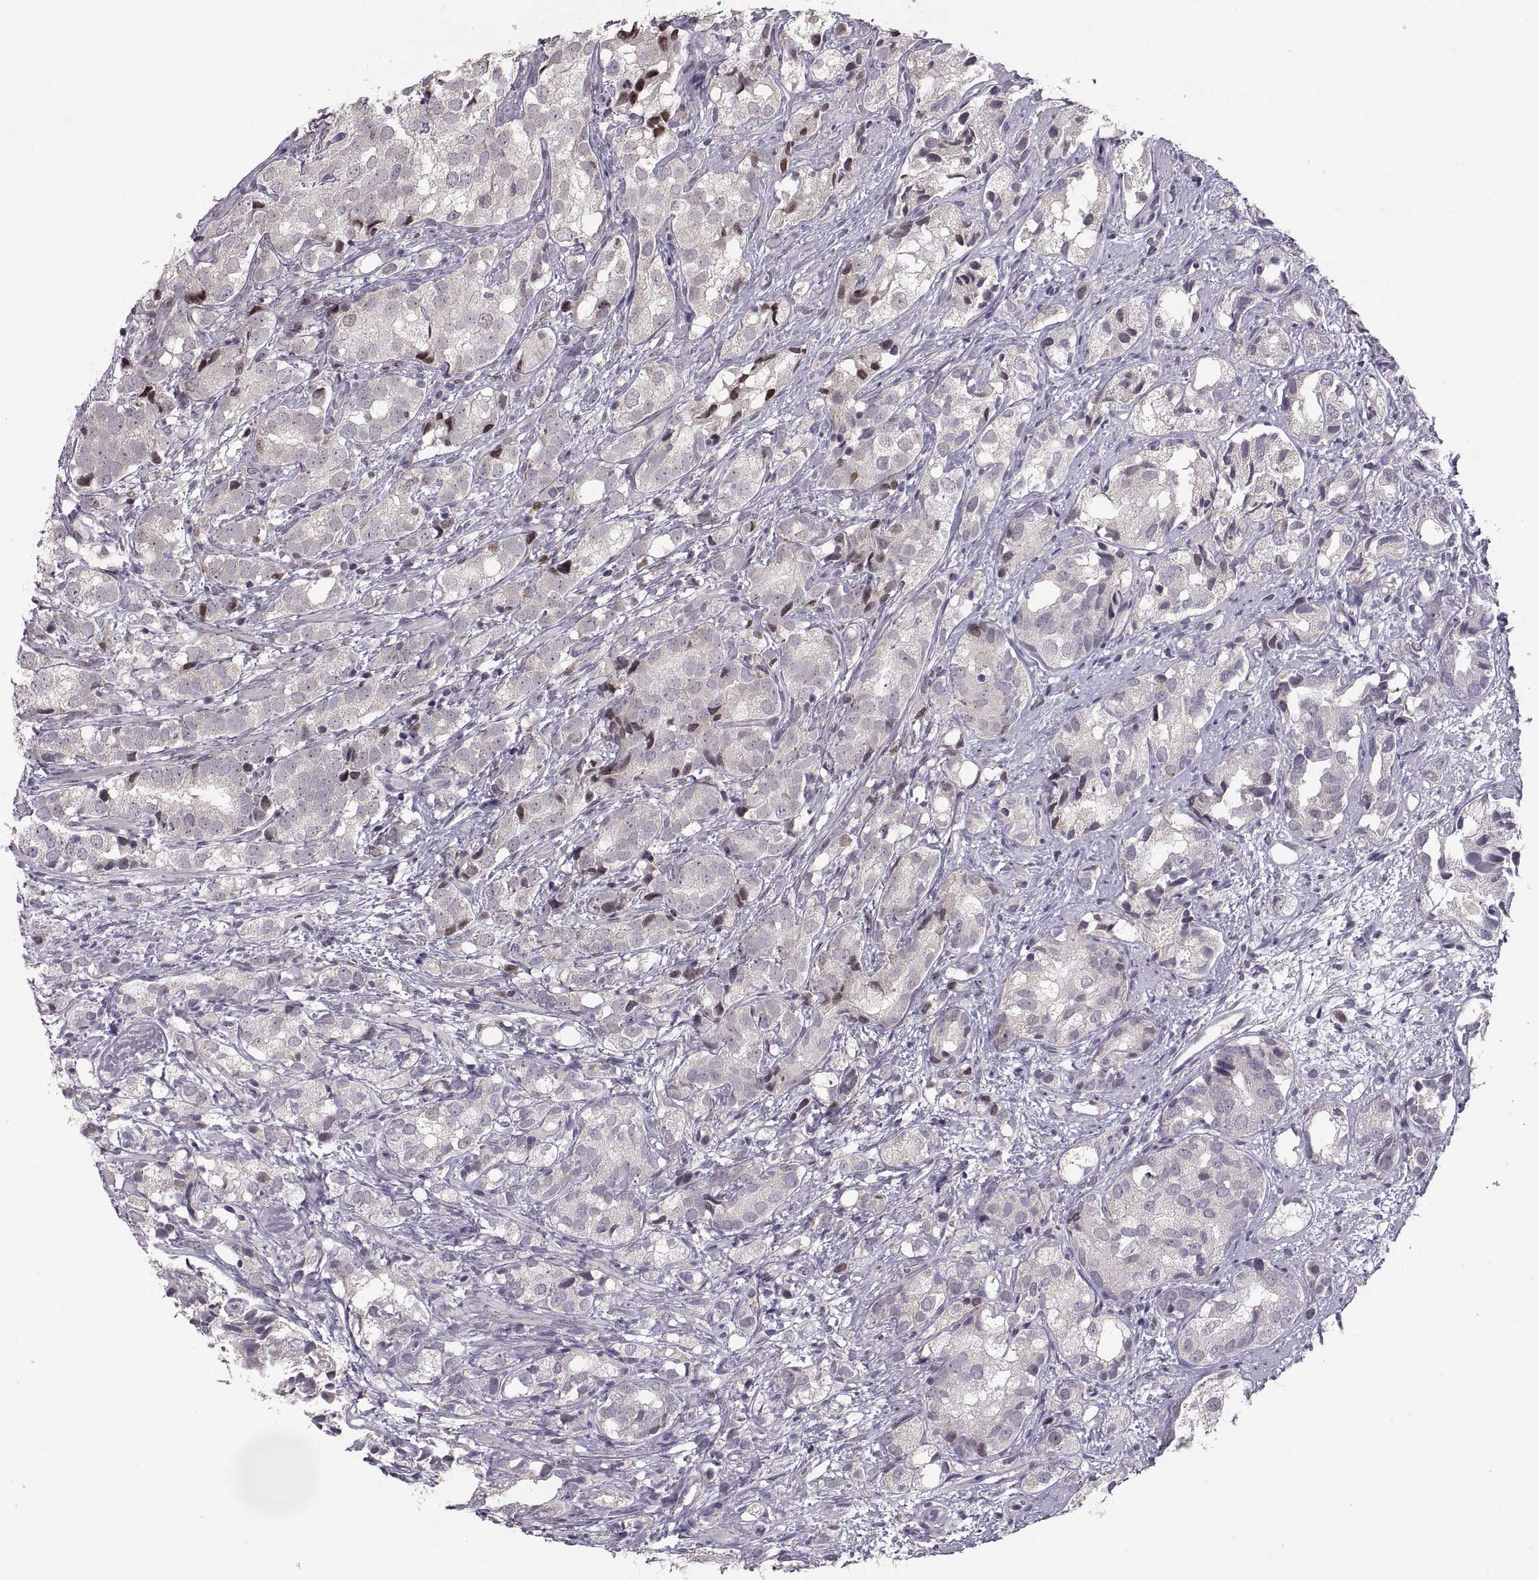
{"staining": {"intensity": "moderate", "quantity": "<25%", "location": "nuclear"}, "tissue": "prostate cancer", "cell_type": "Tumor cells", "image_type": "cancer", "snomed": [{"axis": "morphology", "description": "Adenocarcinoma, High grade"}, {"axis": "topography", "description": "Prostate"}], "caption": "A brown stain shows moderate nuclear staining of a protein in human prostate cancer tumor cells.", "gene": "SNAI1", "patient": {"sex": "male", "age": 82}}